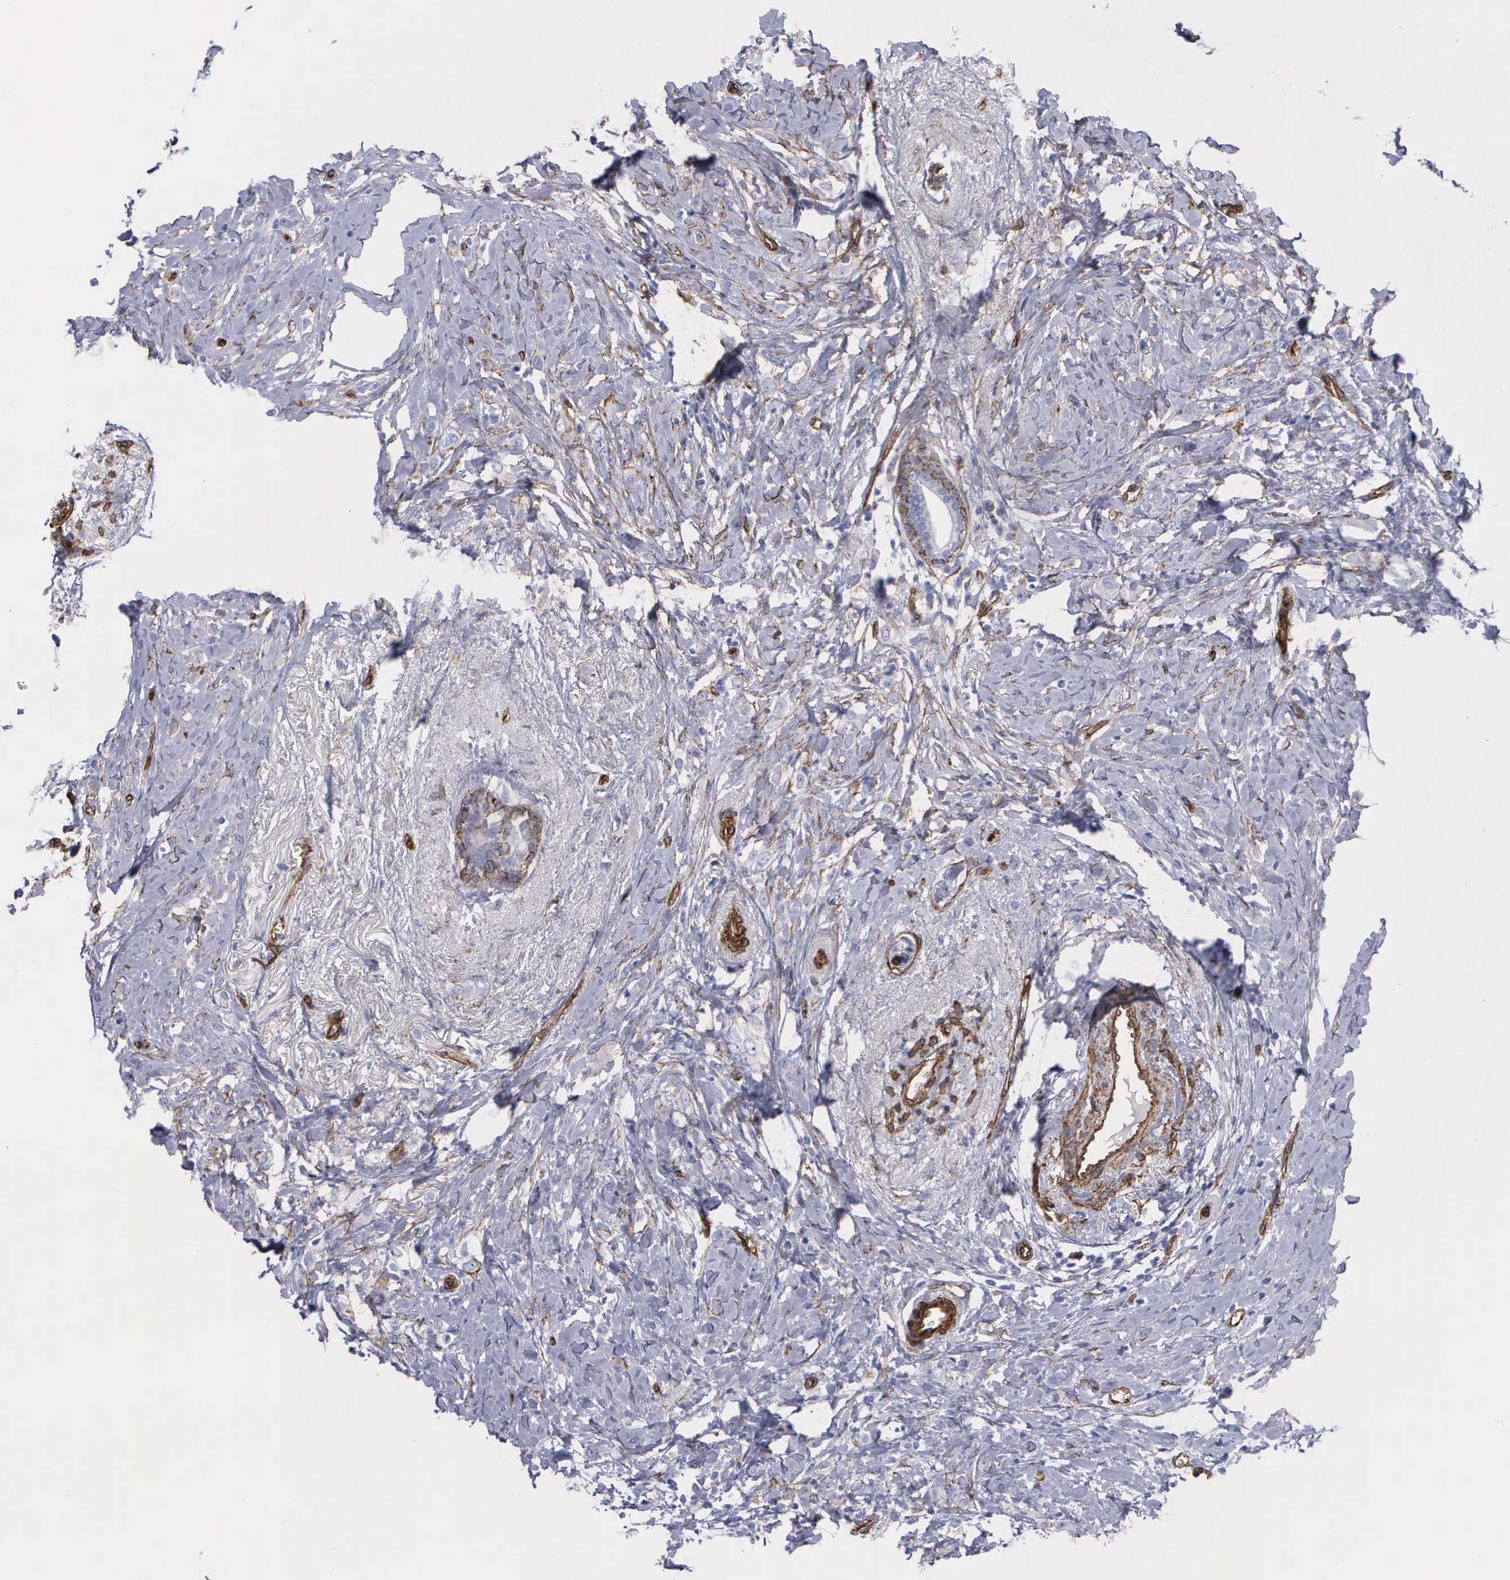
{"staining": {"intensity": "negative", "quantity": "none", "location": "none"}, "tissue": "breast cancer", "cell_type": "Tumor cells", "image_type": "cancer", "snomed": [{"axis": "morphology", "description": "Lobular carcinoma"}, {"axis": "topography", "description": "Breast"}], "caption": "High magnification brightfield microscopy of lobular carcinoma (breast) stained with DAB (3,3'-diaminobenzidine) (brown) and counterstained with hematoxylin (blue): tumor cells show no significant expression. Brightfield microscopy of immunohistochemistry (IHC) stained with DAB (brown) and hematoxylin (blue), captured at high magnification.", "gene": "MAGEB10", "patient": {"sex": "female", "age": 57}}